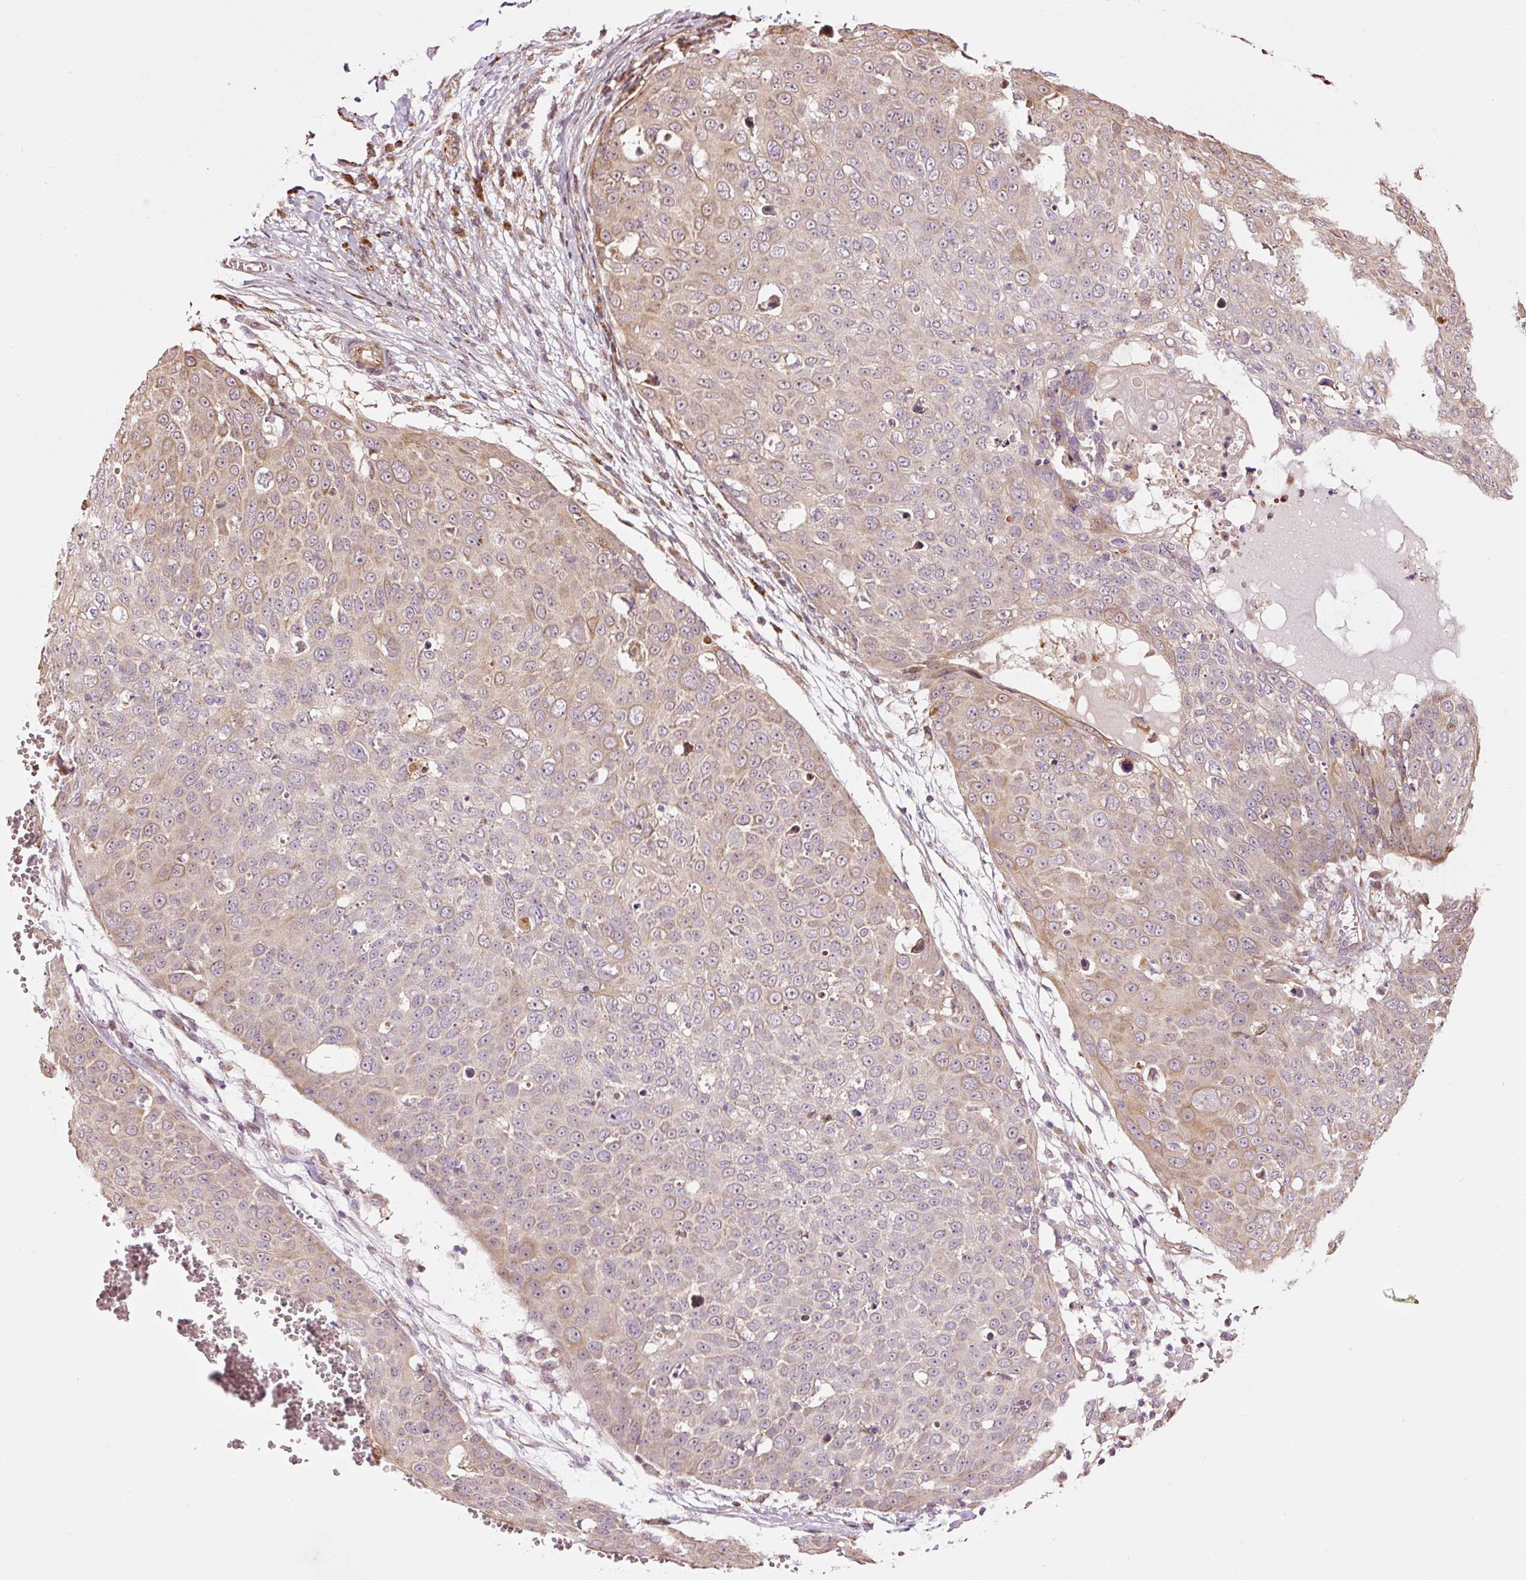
{"staining": {"intensity": "weak", "quantity": "<25%", "location": "cytoplasmic/membranous"}, "tissue": "skin cancer", "cell_type": "Tumor cells", "image_type": "cancer", "snomed": [{"axis": "morphology", "description": "Squamous cell carcinoma, NOS"}, {"axis": "topography", "description": "Skin"}], "caption": "There is no significant positivity in tumor cells of skin cancer (squamous cell carcinoma). (DAB immunohistochemistry (IHC) visualized using brightfield microscopy, high magnification).", "gene": "ETF1", "patient": {"sex": "male", "age": 71}}